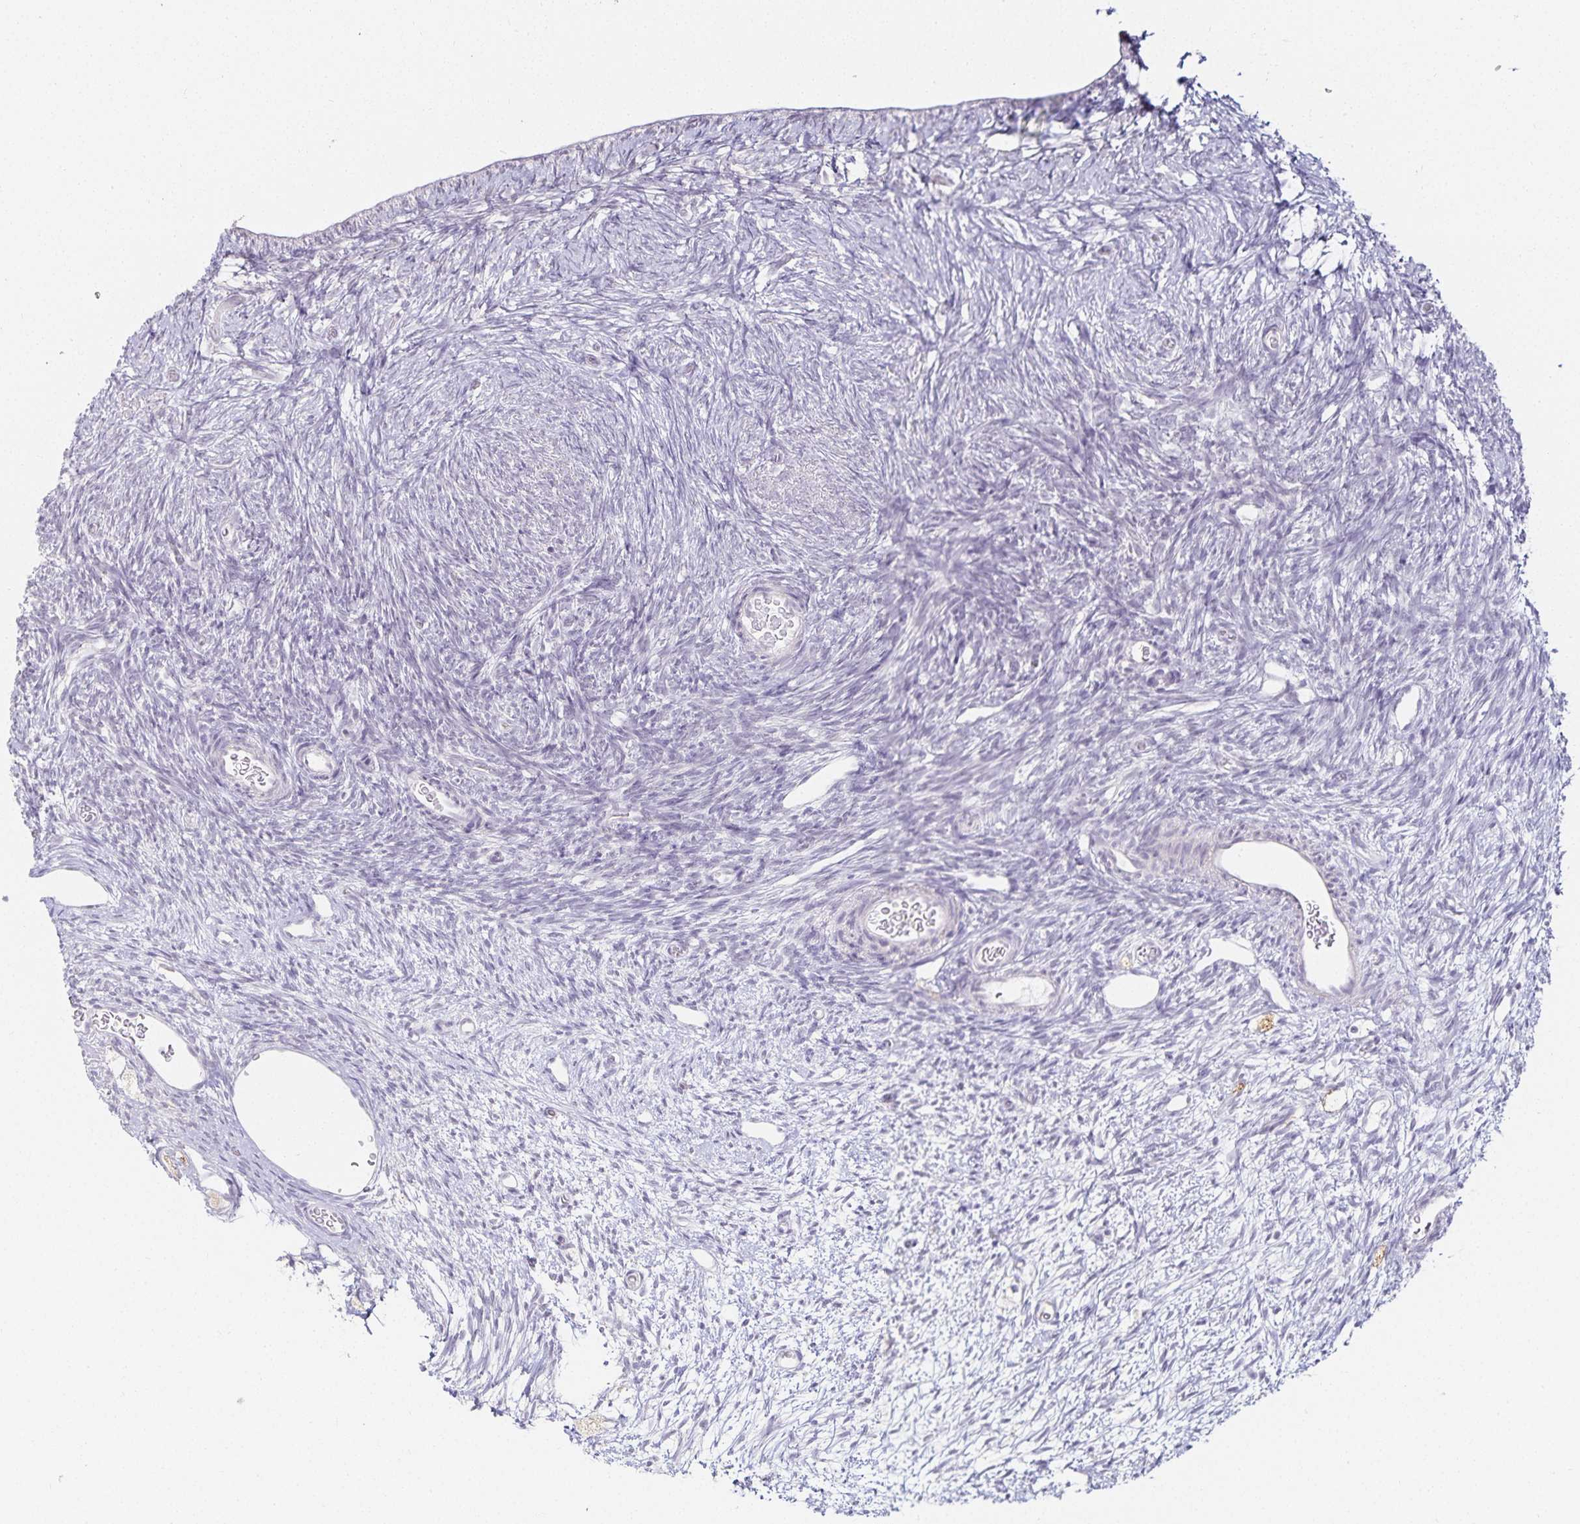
{"staining": {"intensity": "negative", "quantity": "none", "location": "none"}, "tissue": "ovary", "cell_type": "Ovarian stroma cells", "image_type": "normal", "snomed": [{"axis": "morphology", "description": "Normal tissue, NOS"}, {"axis": "topography", "description": "Ovary"}], "caption": "IHC of normal human ovary reveals no expression in ovarian stroma cells. (Stains: DAB (3,3'-diaminobenzidine) immunohistochemistry with hematoxylin counter stain, Microscopy: brightfield microscopy at high magnification).", "gene": "GP2", "patient": {"sex": "female", "age": 39}}